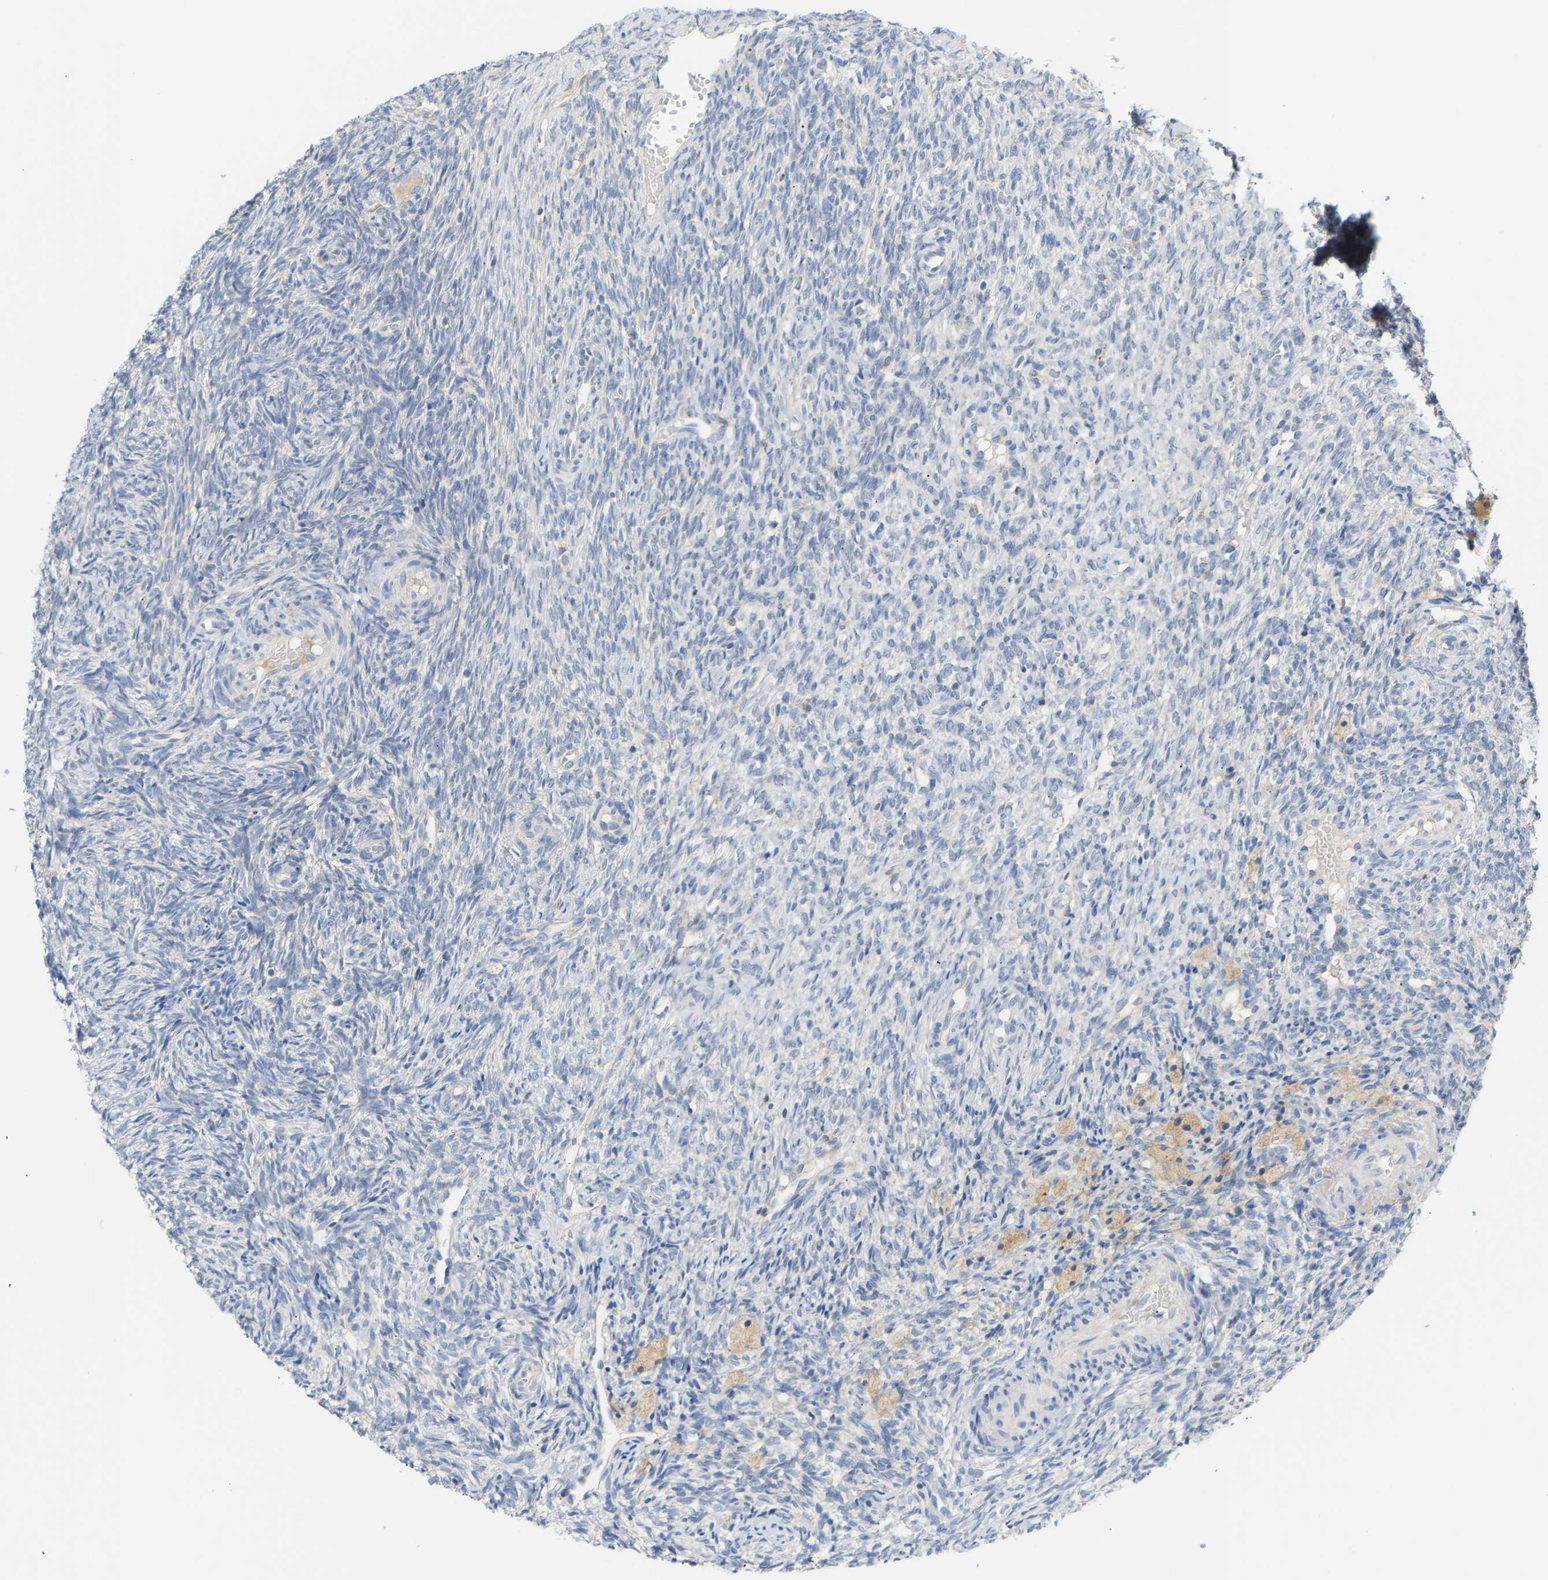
{"staining": {"intensity": "moderate", "quantity": ">75%", "location": "cytoplasmic/membranous"}, "tissue": "ovary", "cell_type": "Follicle cells", "image_type": "normal", "snomed": [{"axis": "morphology", "description": "Normal tissue, NOS"}, {"axis": "topography", "description": "Ovary"}], "caption": "Unremarkable ovary reveals moderate cytoplasmic/membranous staining in approximately >75% of follicle cells.", "gene": "TPMT", "patient": {"sex": "female", "age": 41}}